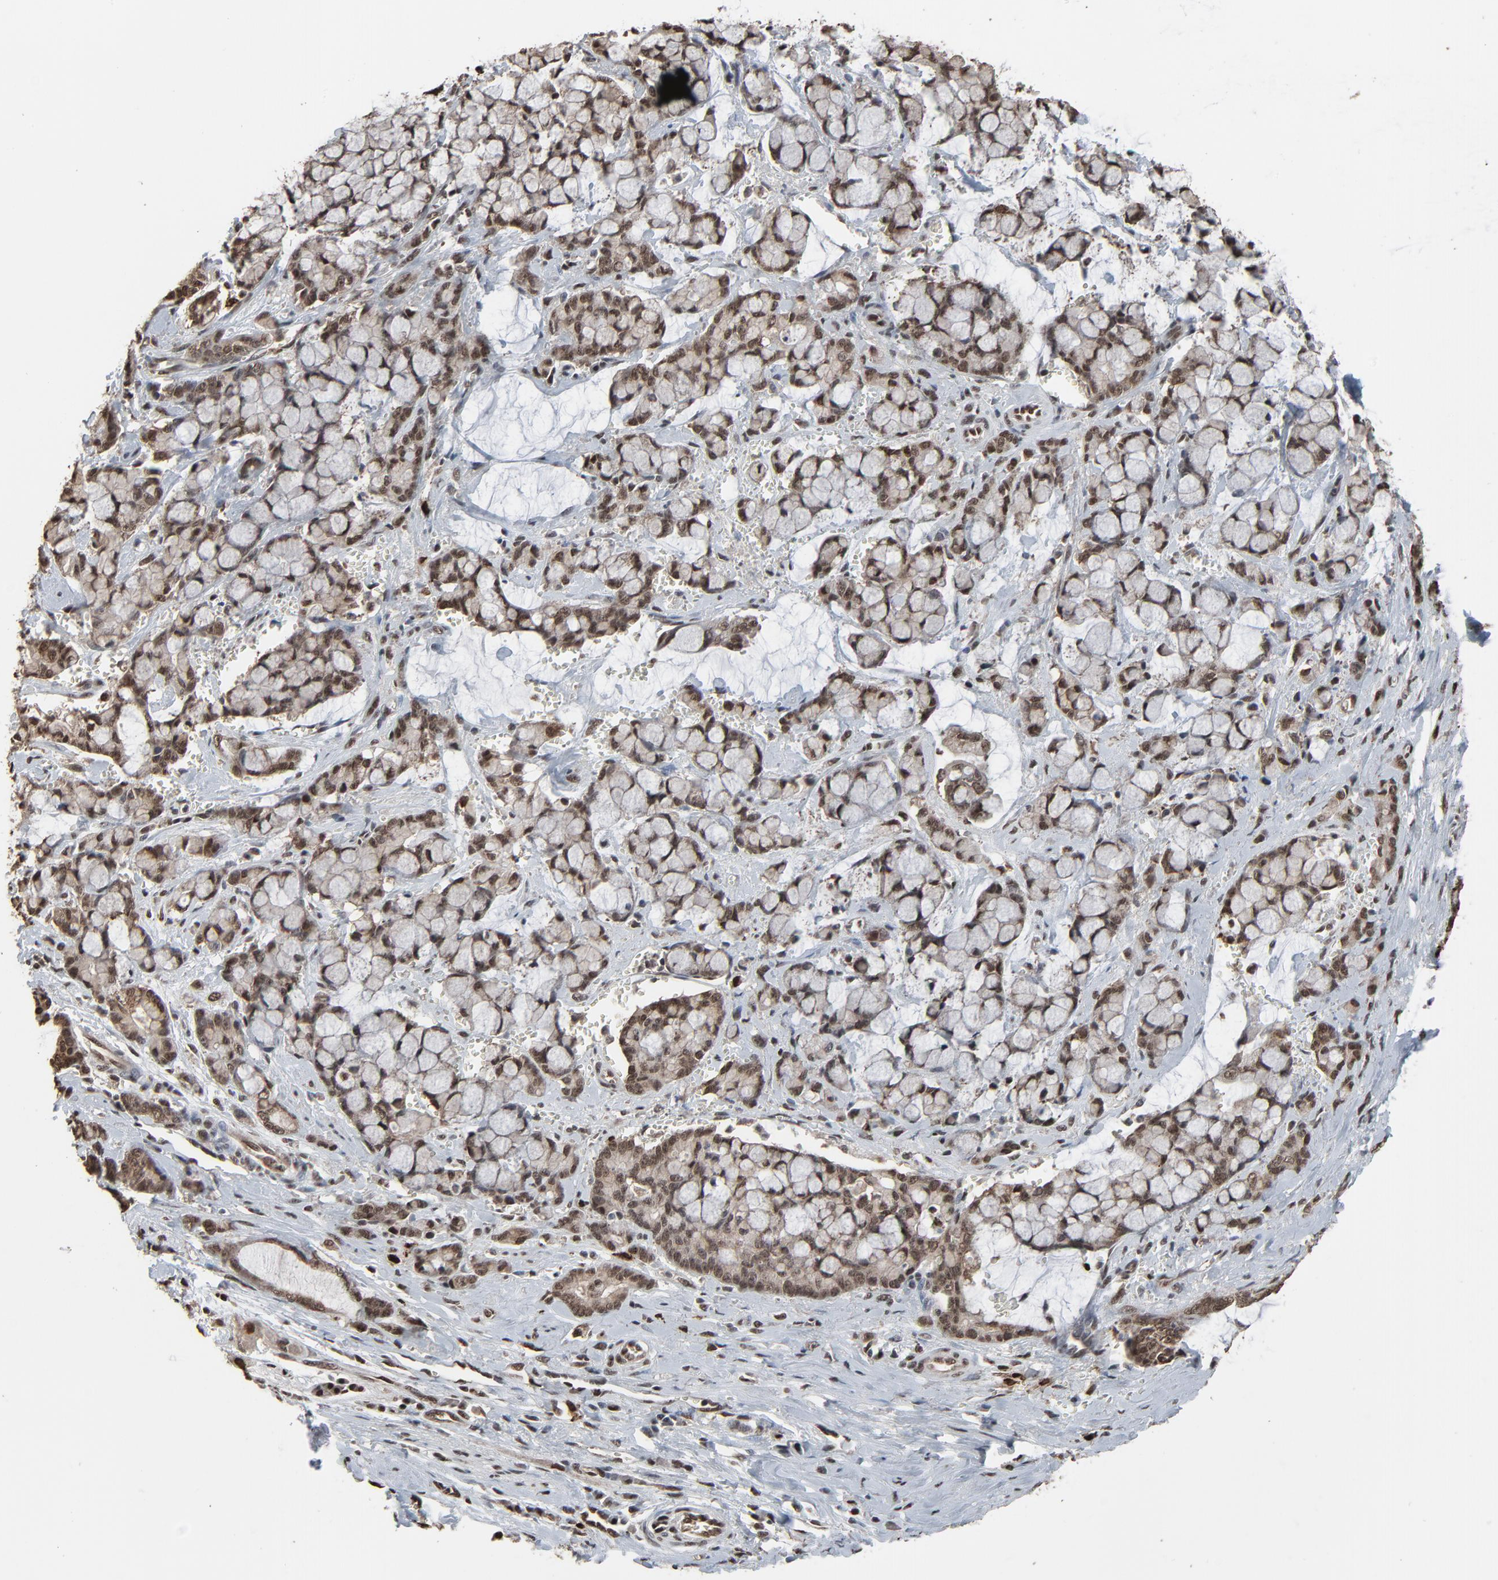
{"staining": {"intensity": "strong", "quantity": ">75%", "location": "cytoplasmic/membranous,nuclear"}, "tissue": "pancreatic cancer", "cell_type": "Tumor cells", "image_type": "cancer", "snomed": [{"axis": "morphology", "description": "Adenocarcinoma, NOS"}, {"axis": "topography", "description": "Pancreas"}], "caption": "Pancreatic cancer (adenocarcinoma) stained for a protein displays strong cytoplasmic/membranous and nuclear positivity in tumor cells.", "gene": "MEIS2", "patient": {"sex": "female", "age": 73}}